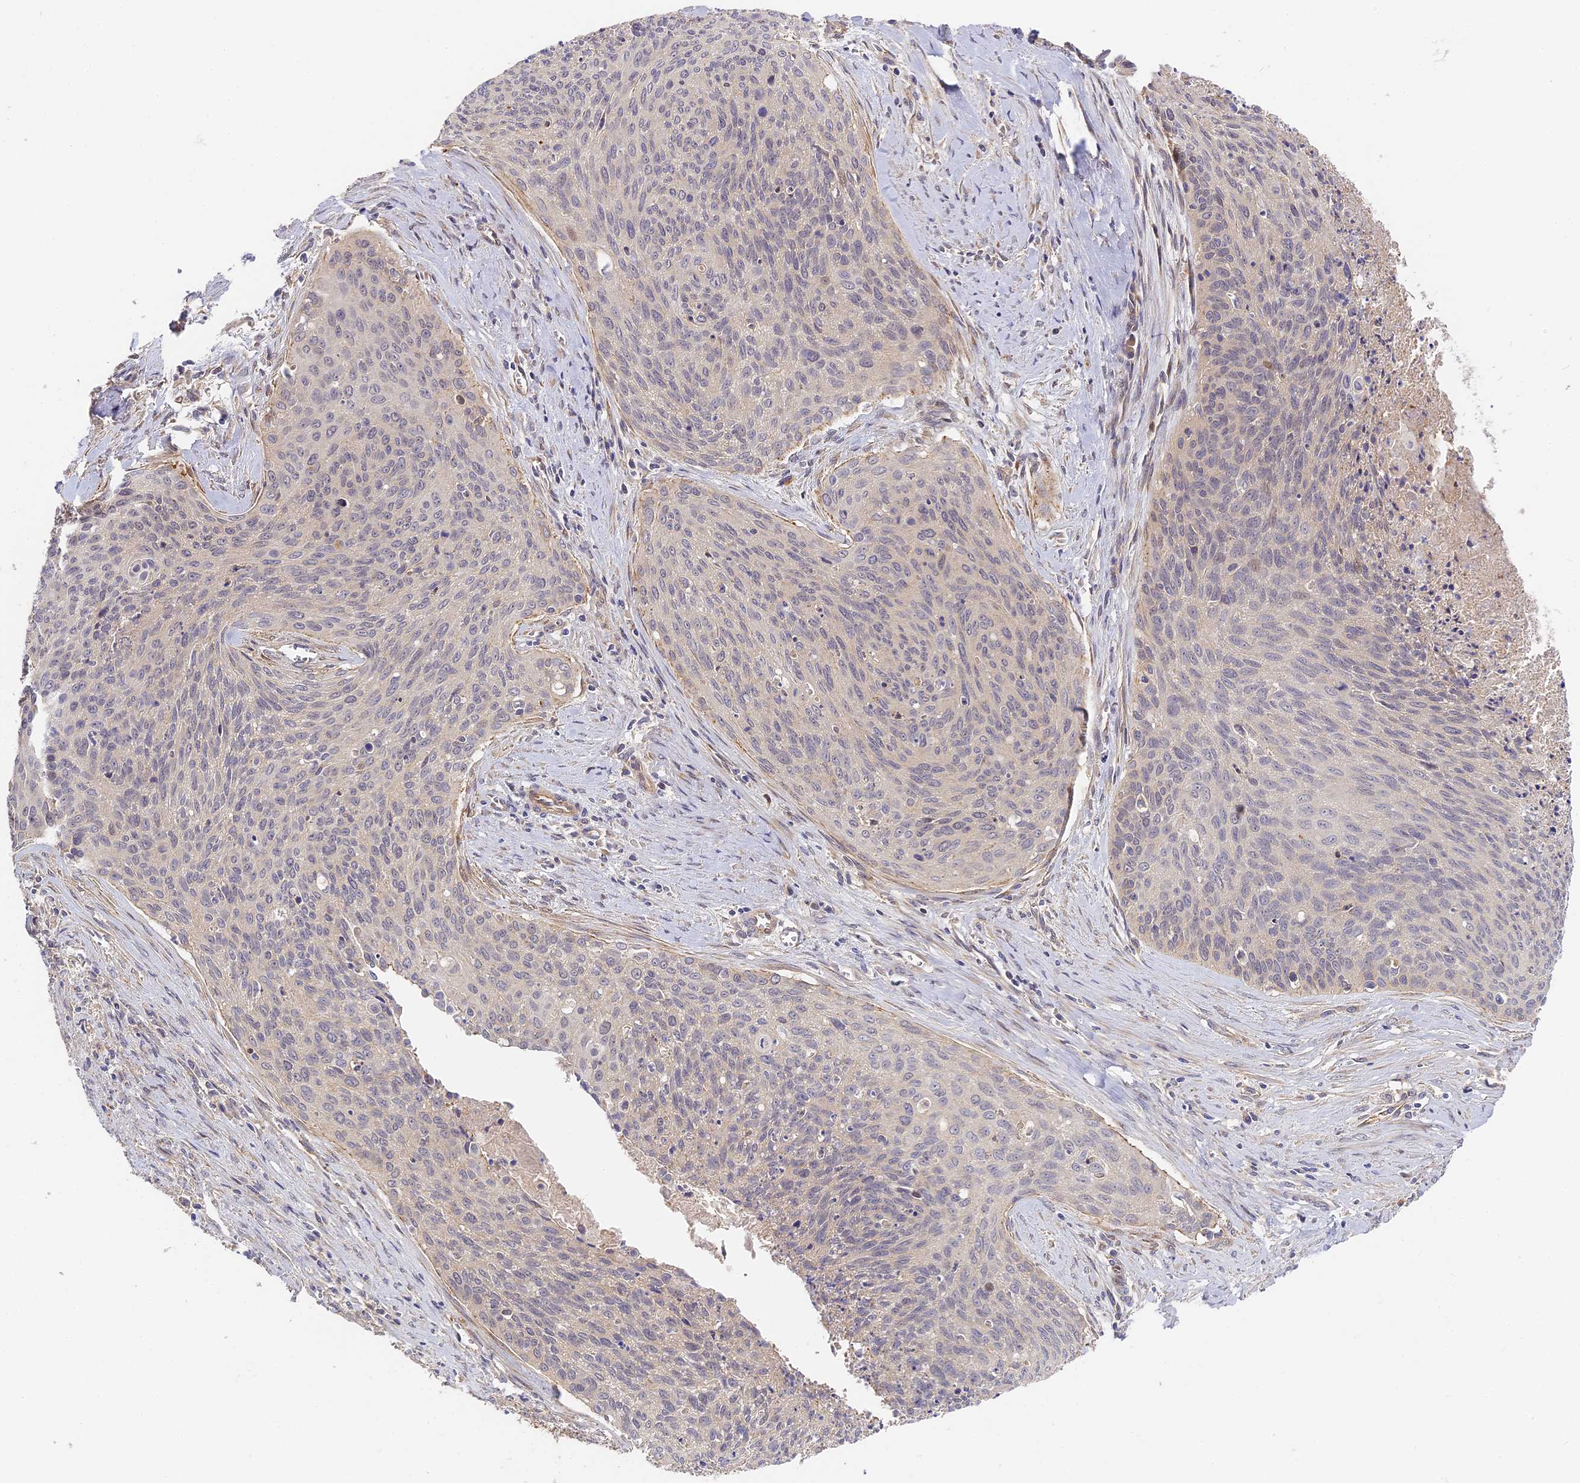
{"staining": {"intensity": "negative", "quantity": "none", "location": "none"}, "tissue": "cervical cancer", "cell_type": "Tumor cells", "image_type": "cancer", "snomed": [{"axis": "morphology", "description": "Squamous cell carcinoma, NOS"}, {"axis": "topography", "description": "Cervix"}], "caption": "Tumor cells are negative for protein expression in human cervical cancer (squamous cell carcinoma).", "gene": "MISP3", "patient": {"sex": "female", "age": 55}}